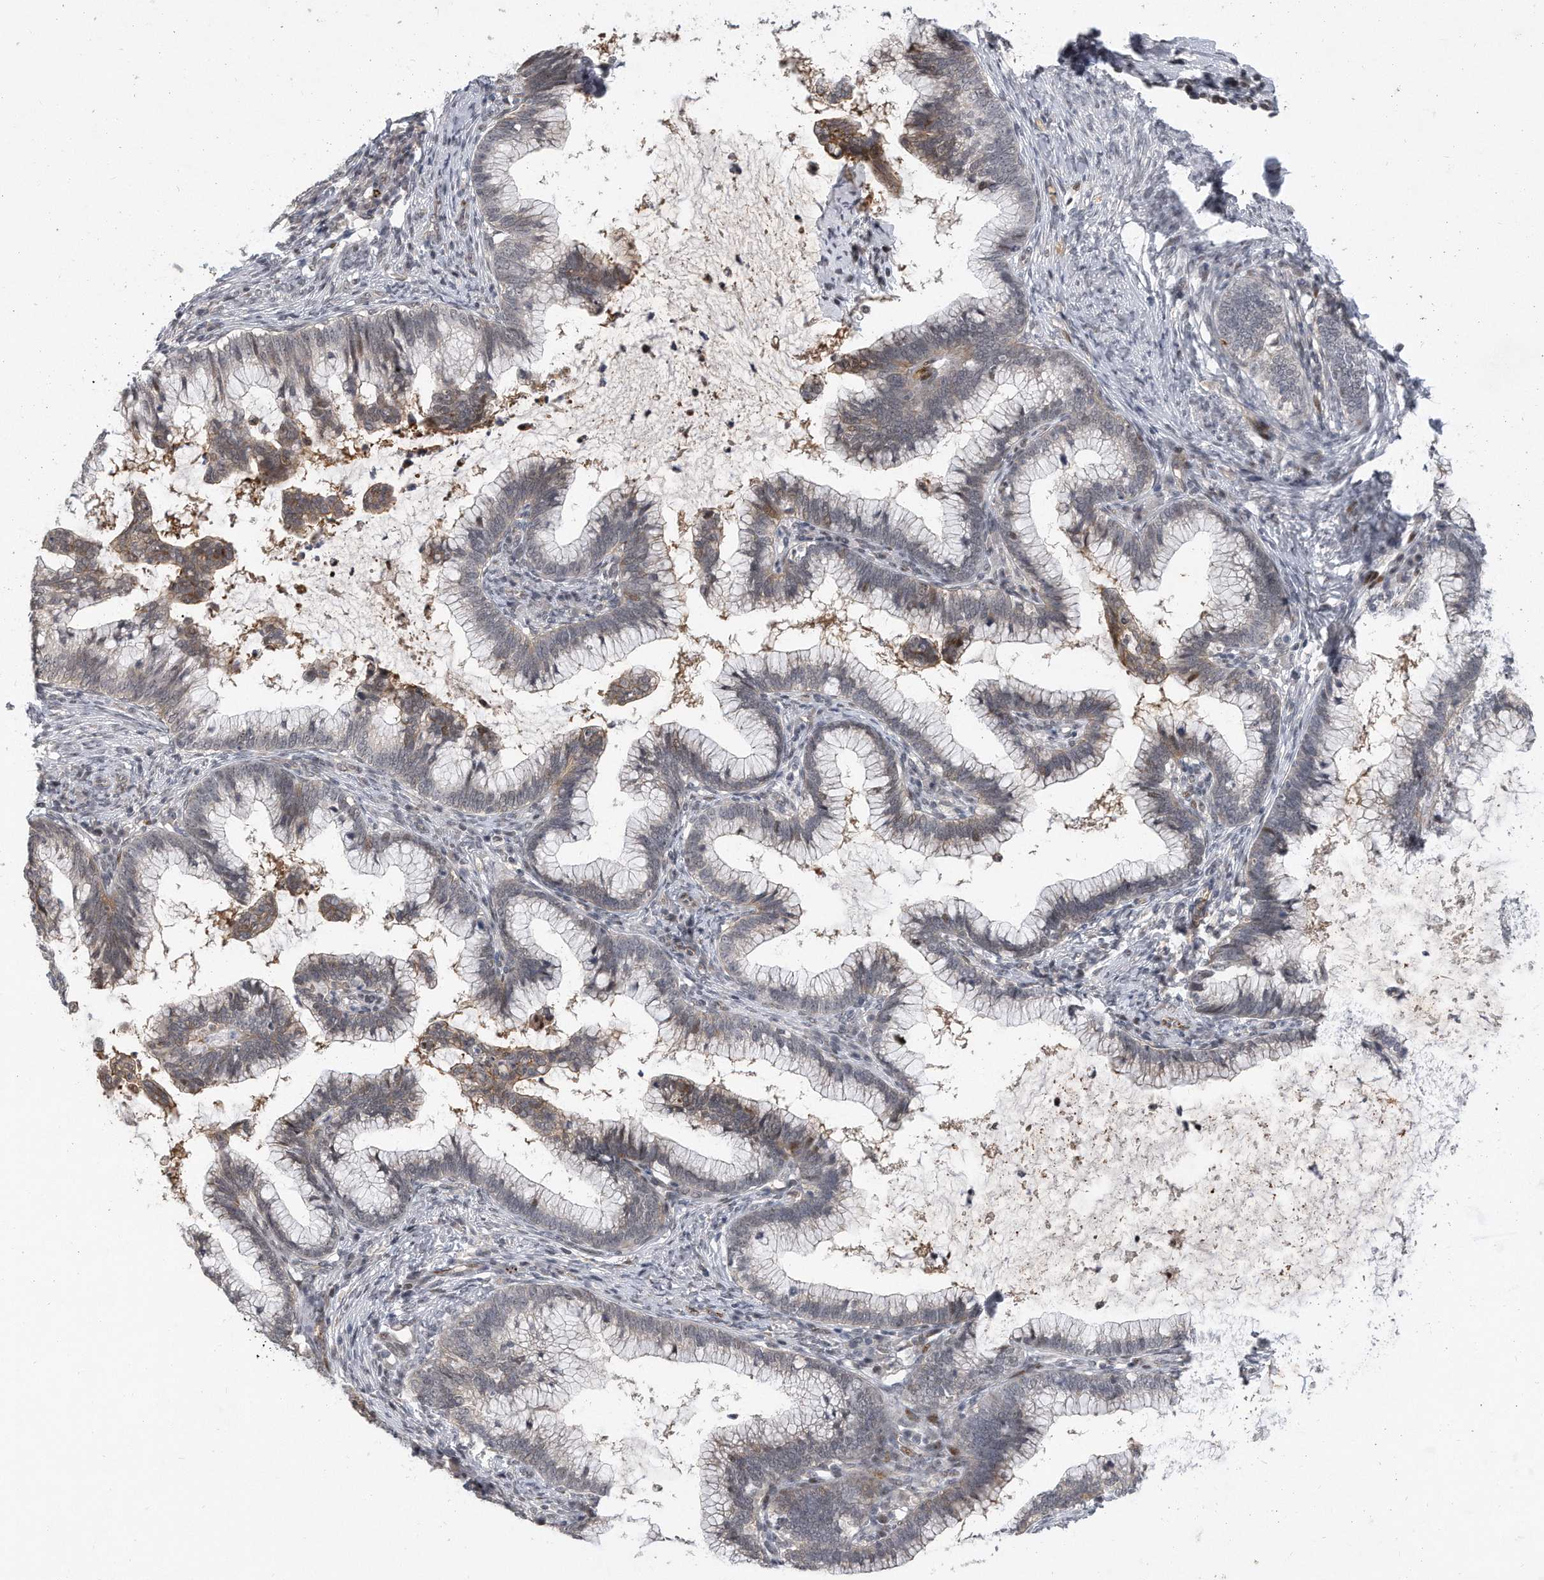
{"staining": {"intensity": "weak", "quantity": "<25%", "location": "cytoplasmic/membranous"}, "tissue": "cervical cancer", "cell_type": "Tumor cells", "image_type": "cancer", "snomed": [{"axis": "morphology", "description": "Adenocarcinoma, NOS"}, {"axis": "topography", "description": "Cervix"}], "caption": "Immunohistochemical staining of human adenocarcinoma (cervical) exhibits no significant expression in tumor cells. (Brightfield microscopy of DAB immunohistochemistry (IHC) at high magnification).", "gene": "PGBD2", "patient": {"sex": "female", "age": 36}}